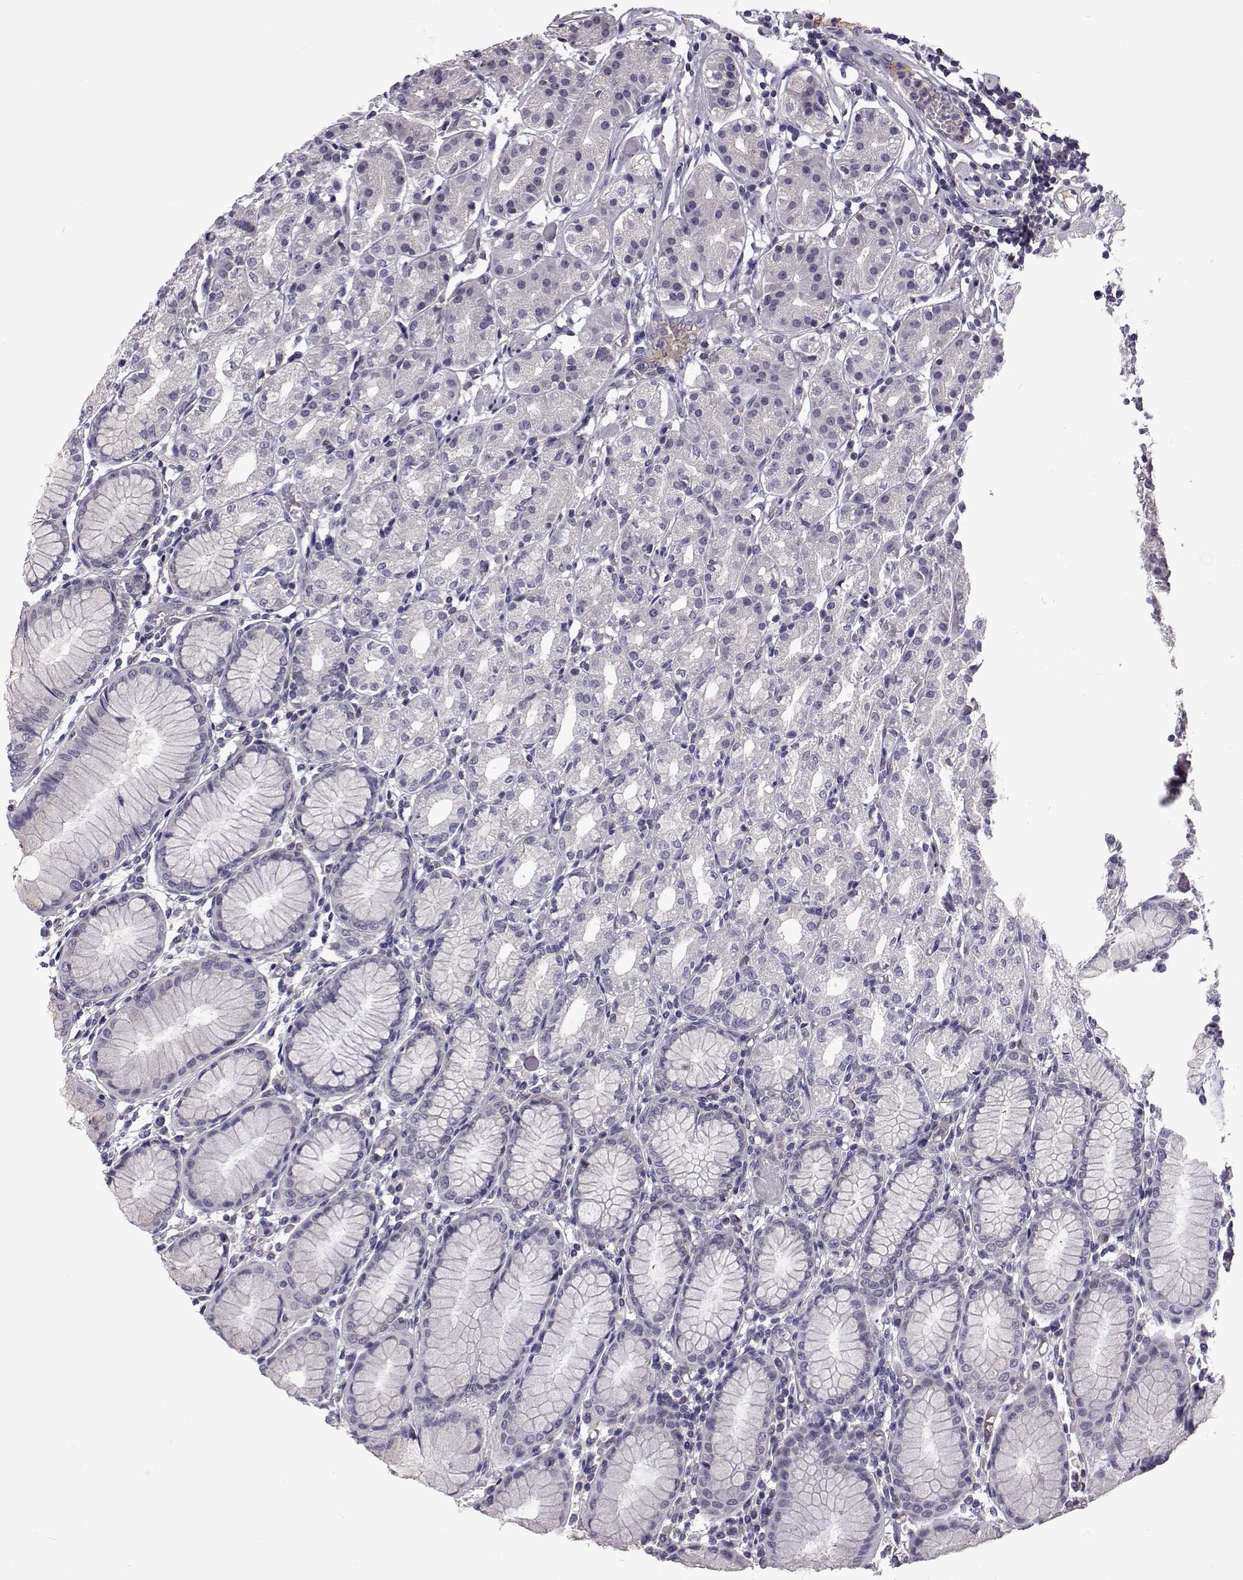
{"staining": {"intensity": "negative", "quantity": "none", "location": "none"}, "tissue": "stomach", "cell_type": "Glandular cells", "image_type": "normal", "snomed": [{"axis": "morphology", "description": "Normal tissue, NOS"}, {"axis": "topography", "description": "Stomach"}], "caption": "This histopathology image is of normal stomach stained with immunohistochemistry (IHC) to label a protein in brown with the nuclei are counter-stained blue. There is no staining in glandular cells.", "gene": "TCF15", "patient": {"sex": "female", "age": 57}}